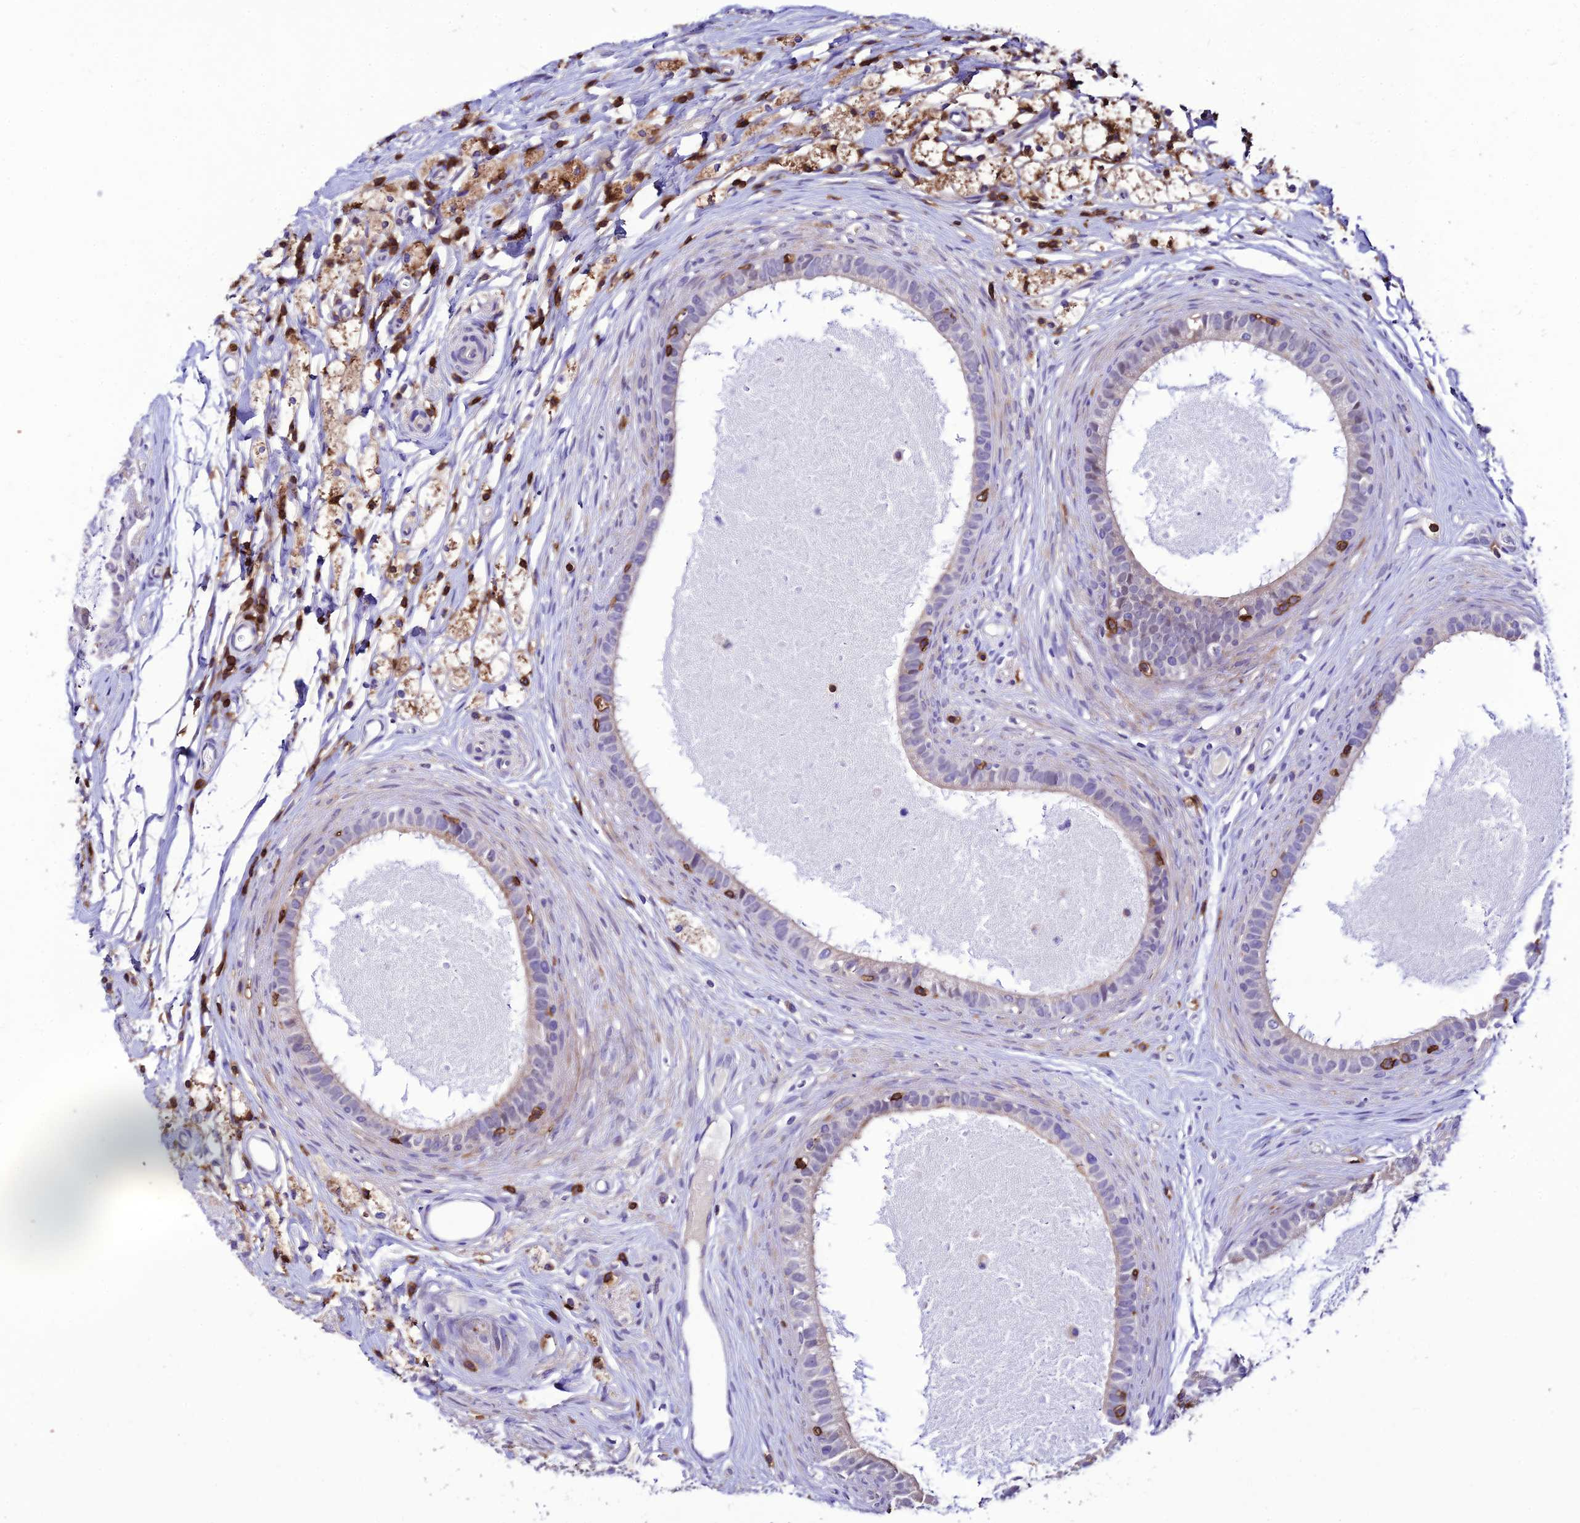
{"staining": {"intensity": "negative", "quantity": "none", "location": "none"}, "tissue": "epididymis", "cell_type": "Glandular cells", "image_type": "normal", "snomed": [{"axis": "morphology", "description": "Normal tissue, NOS"}, {"axis": "topography", "description": "Epididymis"}], "caption": "High magnification brightfield microscopy of unremarkable epididymis stained with DAB (3,3'-diaminobenzidine) (brown) and counterstained with hematoxylin (blue): glandular cells show no significant expression.", "gene": "PTPRCAP", "patient": {"sex": "male", "age": 80}}